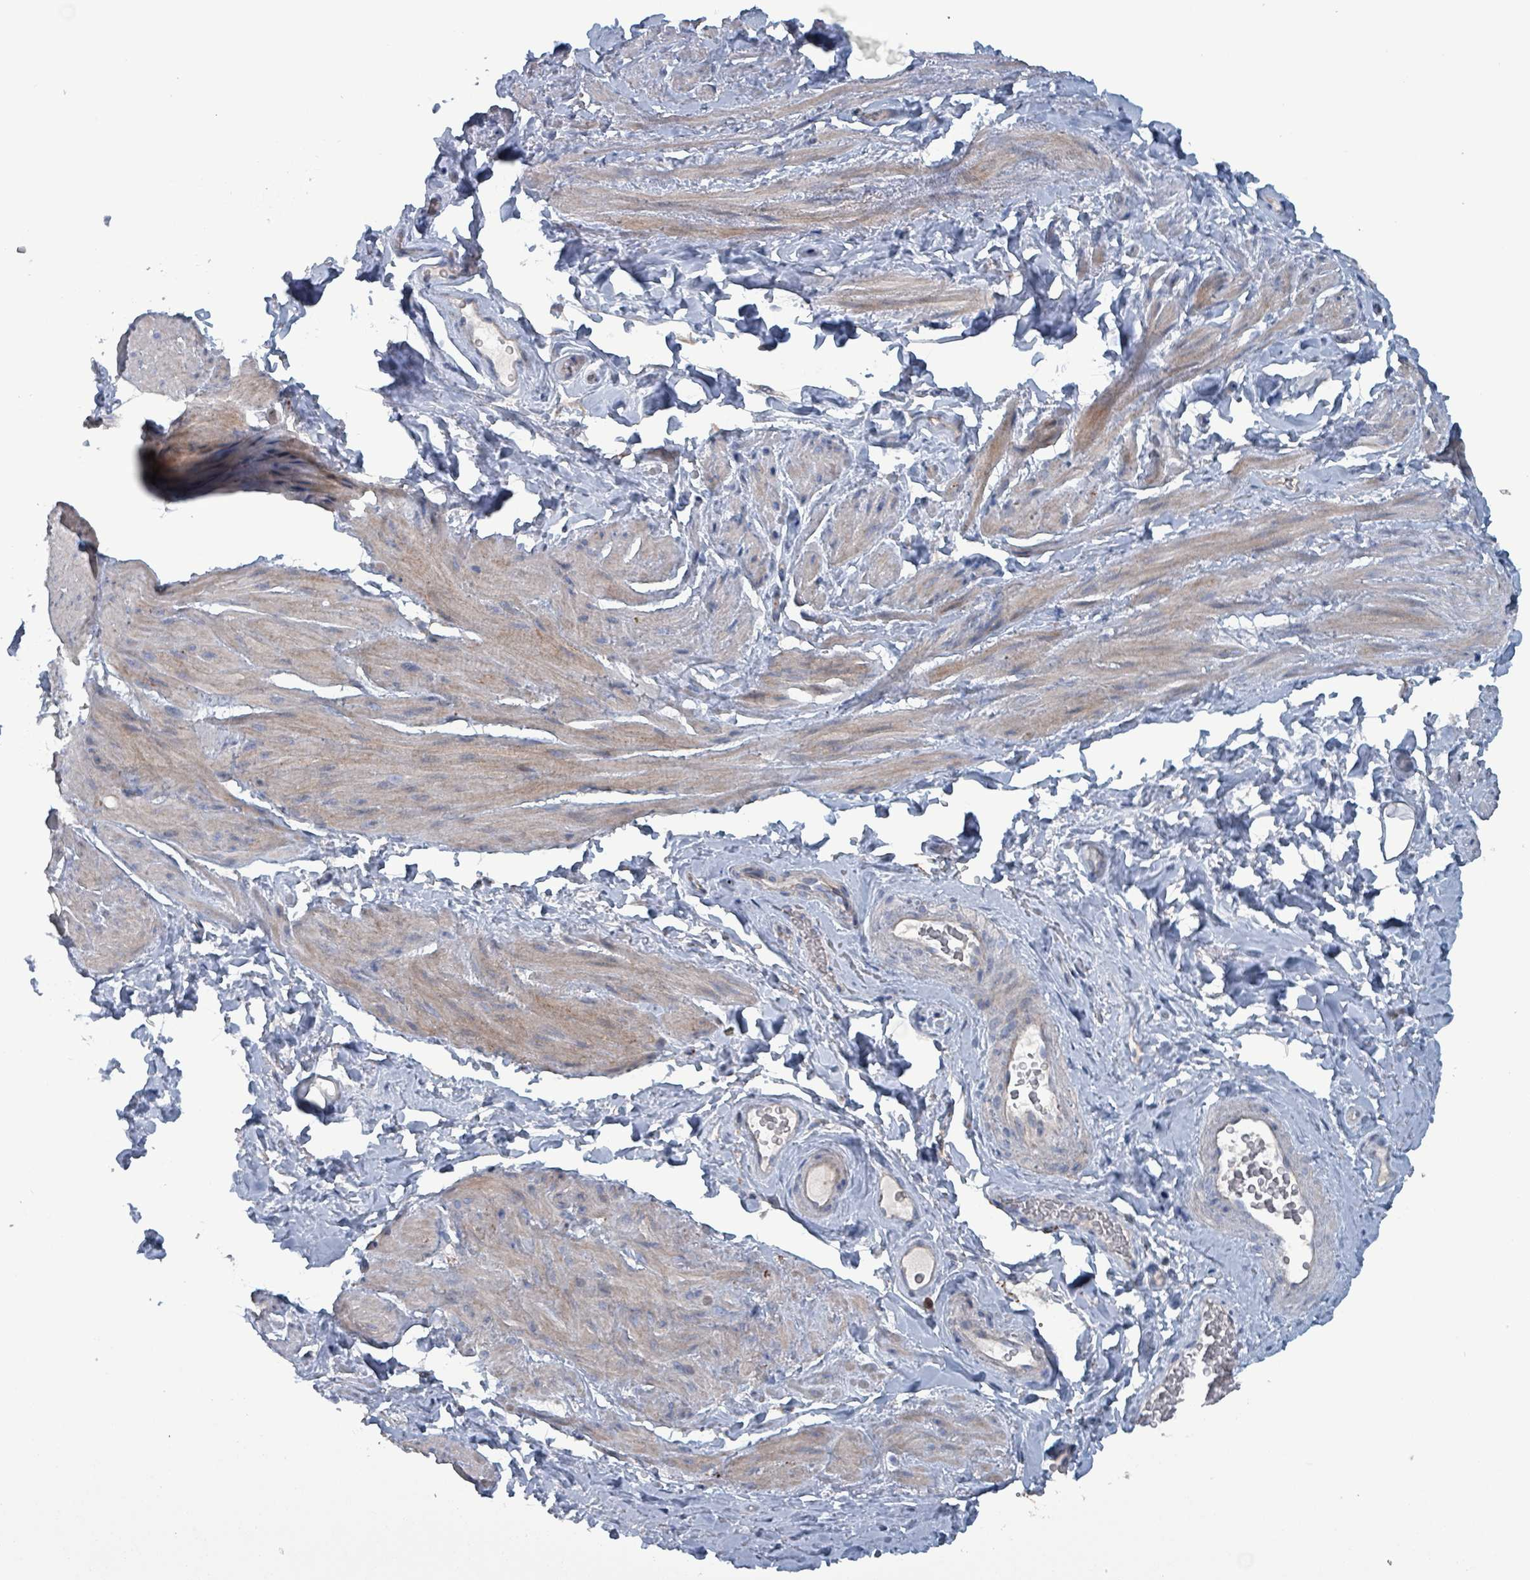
{"staining": {"intensity": "weak", "quantity": ">75%", "location": "cytoplasmic/membranous"}, "tissue": "smooth muscle", "cell_type": "Smooth muscle cells", "image_type": "normal", "snomed": [{"axis": "morphology", "description": "Normal tissue, NOS"}, {"axis": "topography", "description": "Smooth muscle"}, {"axis": "topography", "description": "Peripheral nerve tissue"}], "caption": "Protein analysis of normal smooth muscle demonstrates weak cytoplasmic/membranous expression in about >75% of smooth muscle cells.", "gene": "TAAR5", "patient": {"sex": "male", "age": 69}}